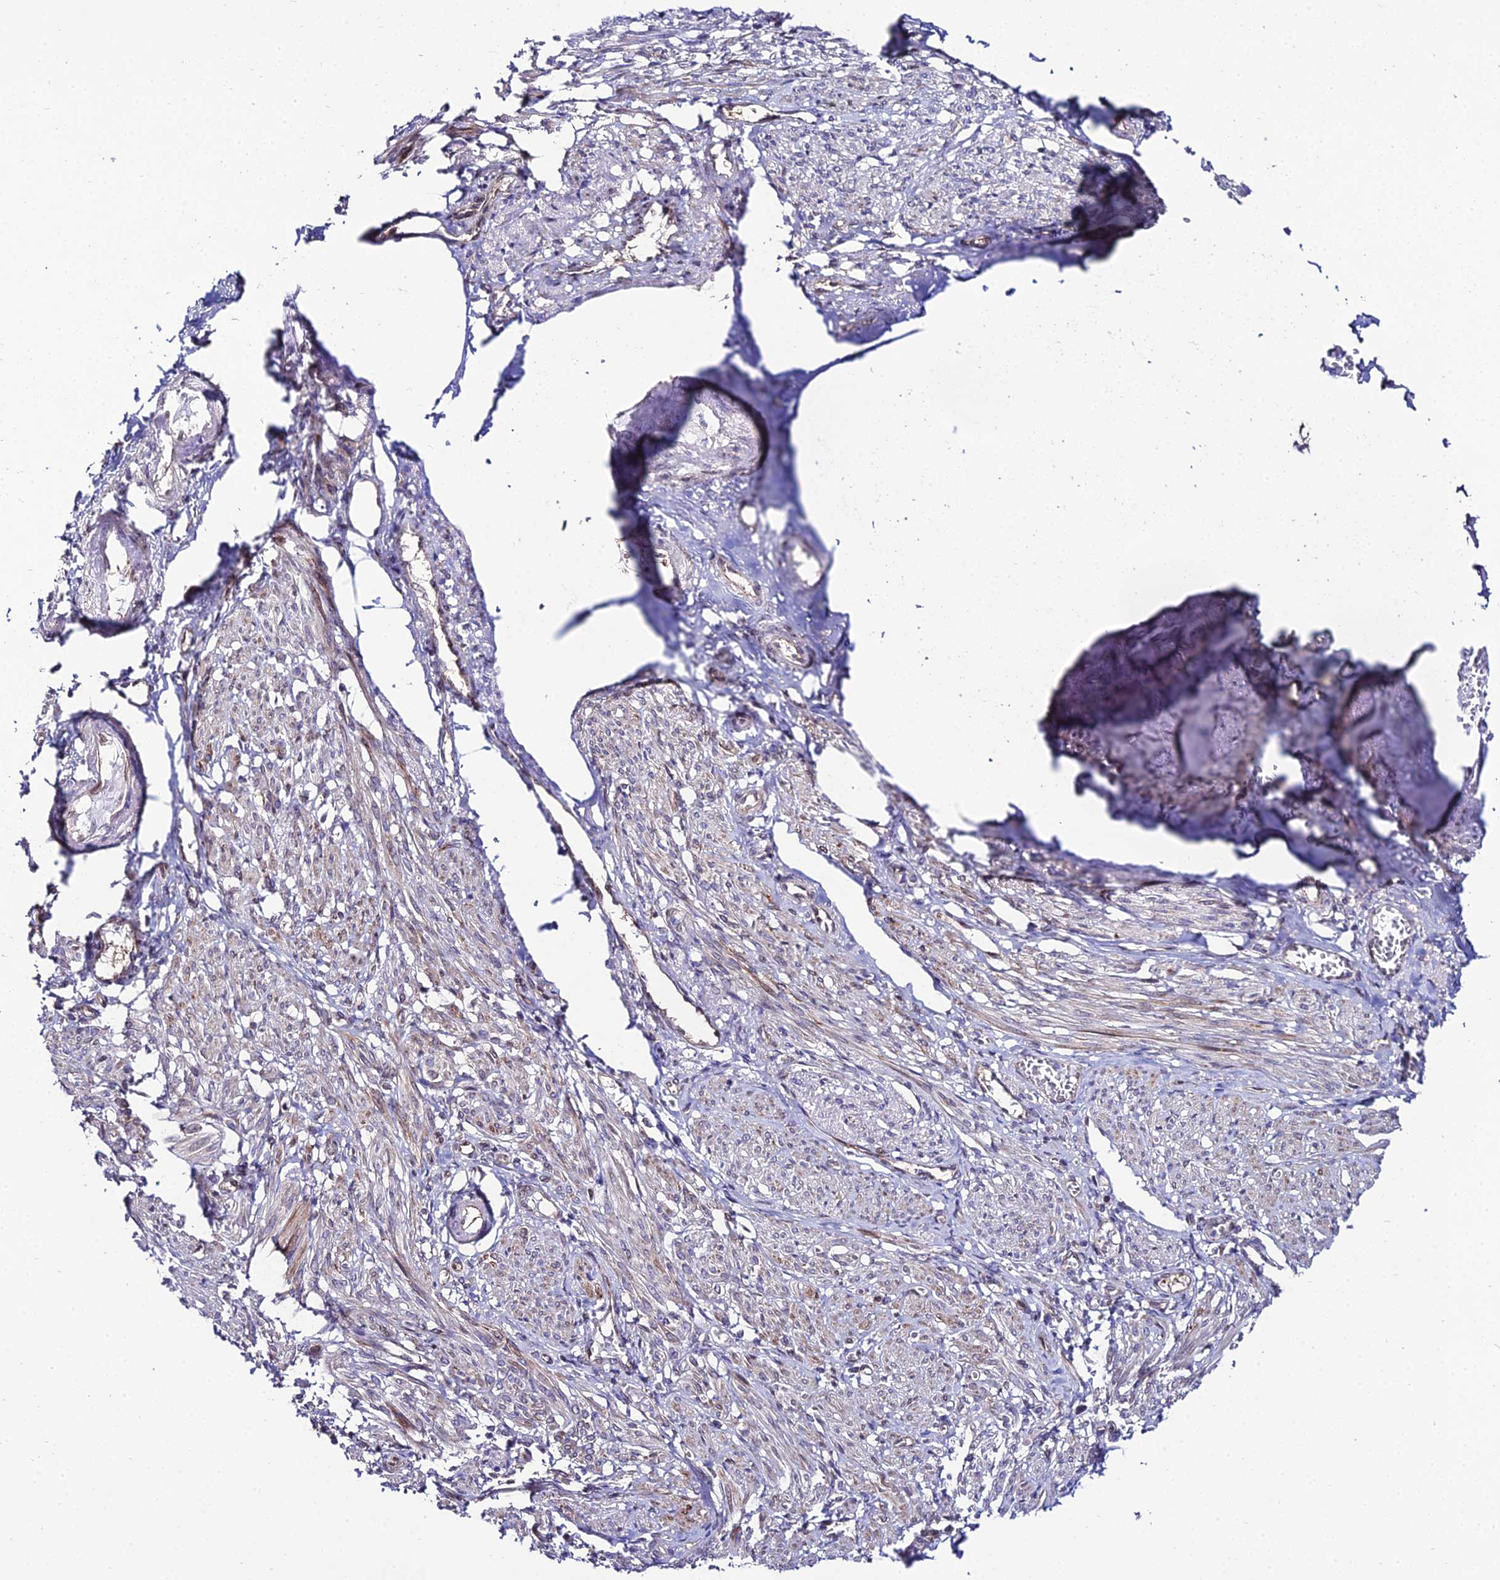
{"staining": {"intensity": "moderate", "quantity": "<25%", "location": "cytoplasmic/membranous,nuclear"}, "tissue": "smooth muscle", "cell_type": "Smooth muscle cells", "image_type": "normal", "snomed": [{"axis": "morphology", "description": "Normal tissue, NOS"}, {"axis": "topography", "description": "Smooth muscle"}], "caption": "An IHC histopathology image of normal tissue is shown. Protein staining in brown shows moderate cytoplasmic/membranous,nuclear positivity in smooth muscle within smooth muscle cells. (Stains: DAB (3,3'-diaminobenzidine) in brown, nuclei in blue, Microscopy: brightfield microscopy at high magnification).", "gene": "DDX19A", "patient": {"sex": "female", "age": 39}}